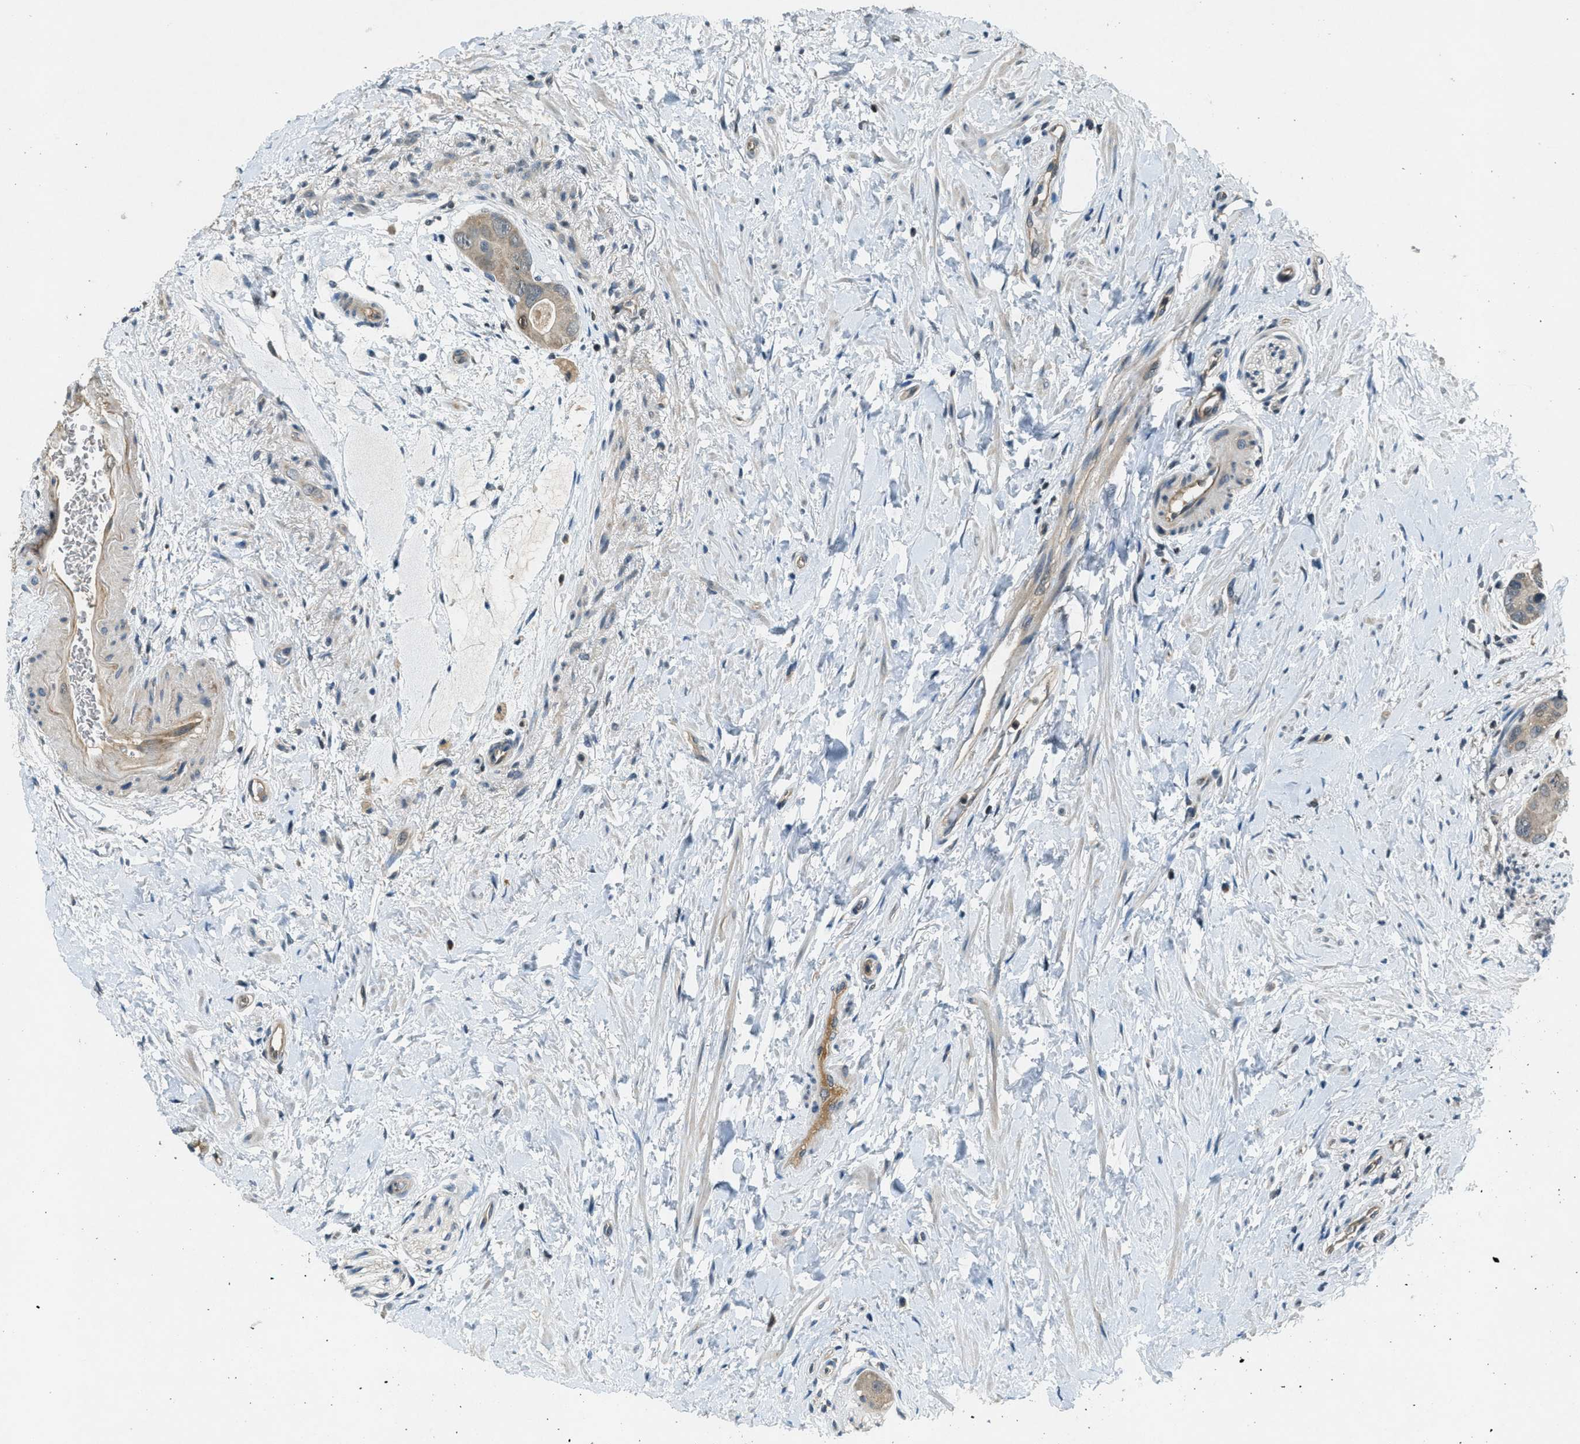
{"staining": {"intensity": "weak", "quantity": ">75%", "location": "cytoplasmic/membranous"}, "tissue": "colorectal cancer", "cell_type": "Tumor cells", "image_type": "cancer", "snomed": [{"axis": "morphology", "description": "Adenocarcinoma, NOS"}, {"axis": "topography", "description": "Rectum"}], "caption": "Protein expression analysis of adenocarcinoma (colorectal) reveals weak cytoplasmic/membranous positivity in about >75% of tumor cells.", "gene": "DUSP6", "patient": {"sex": "male", "age": 51}}